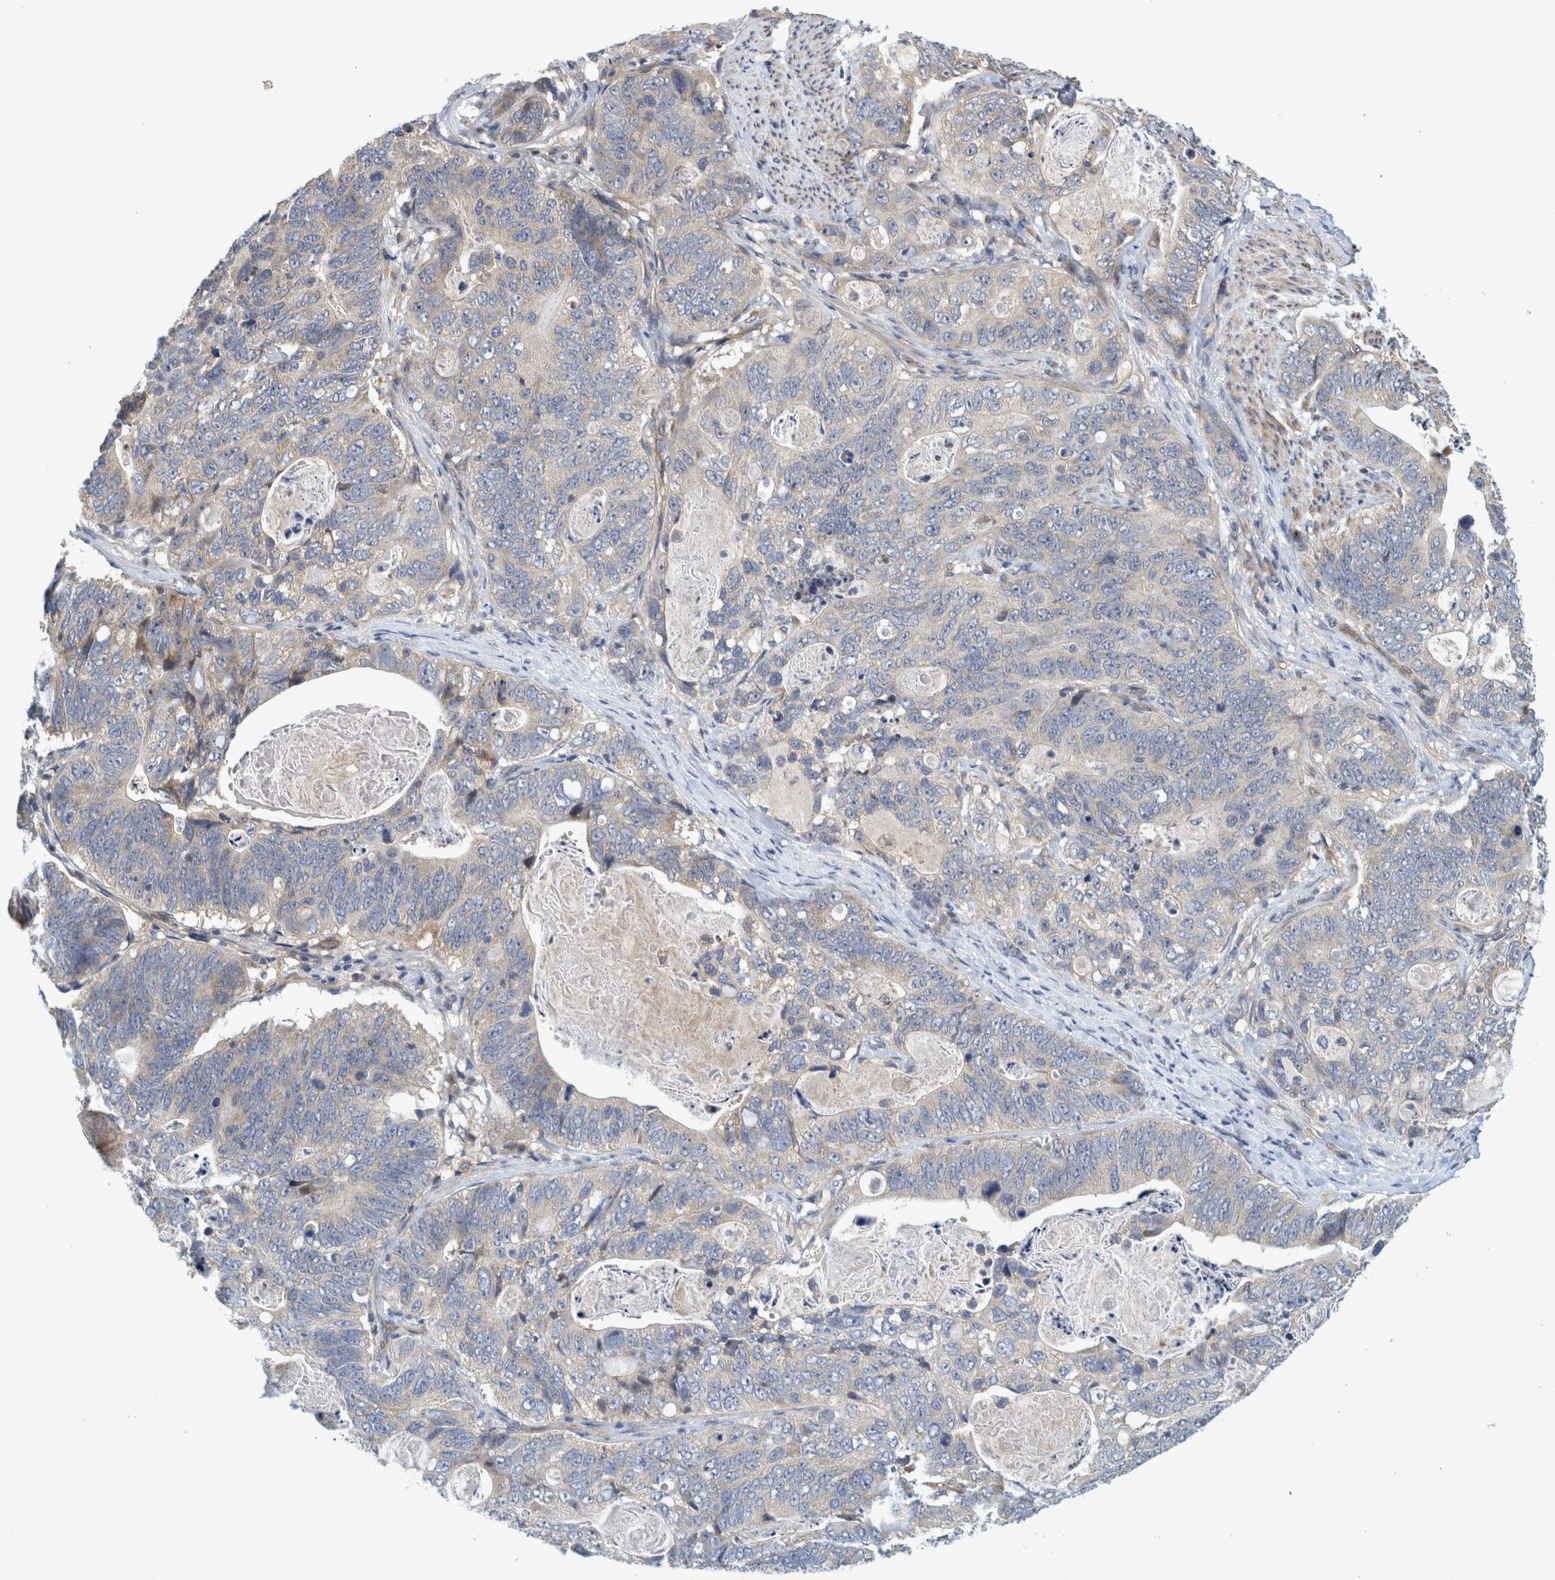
{"staining": {"intensity": "negative", "quantity": "none", "location": "none"}, "tissue": "stomach cancer", "cell_type": "Tumor cells", "image_type": "cancer", "snomed": [{"axis": "morphology", "description": "Normal tissue, NOS"}, {"axis": "morphology", "description": "Adenocarcinoma, NOS"}, {"axis": "topography", "description": "Stomach"}], "caption": "A high-resolution micrograph shows immunohistochemistry (IHC) staining of stomach cancer (adenocarcinoma), which shows no significant positivity in tumor cells.", "gene": "ZNF324B", "patient": {"sex": "female", "age": 89}}